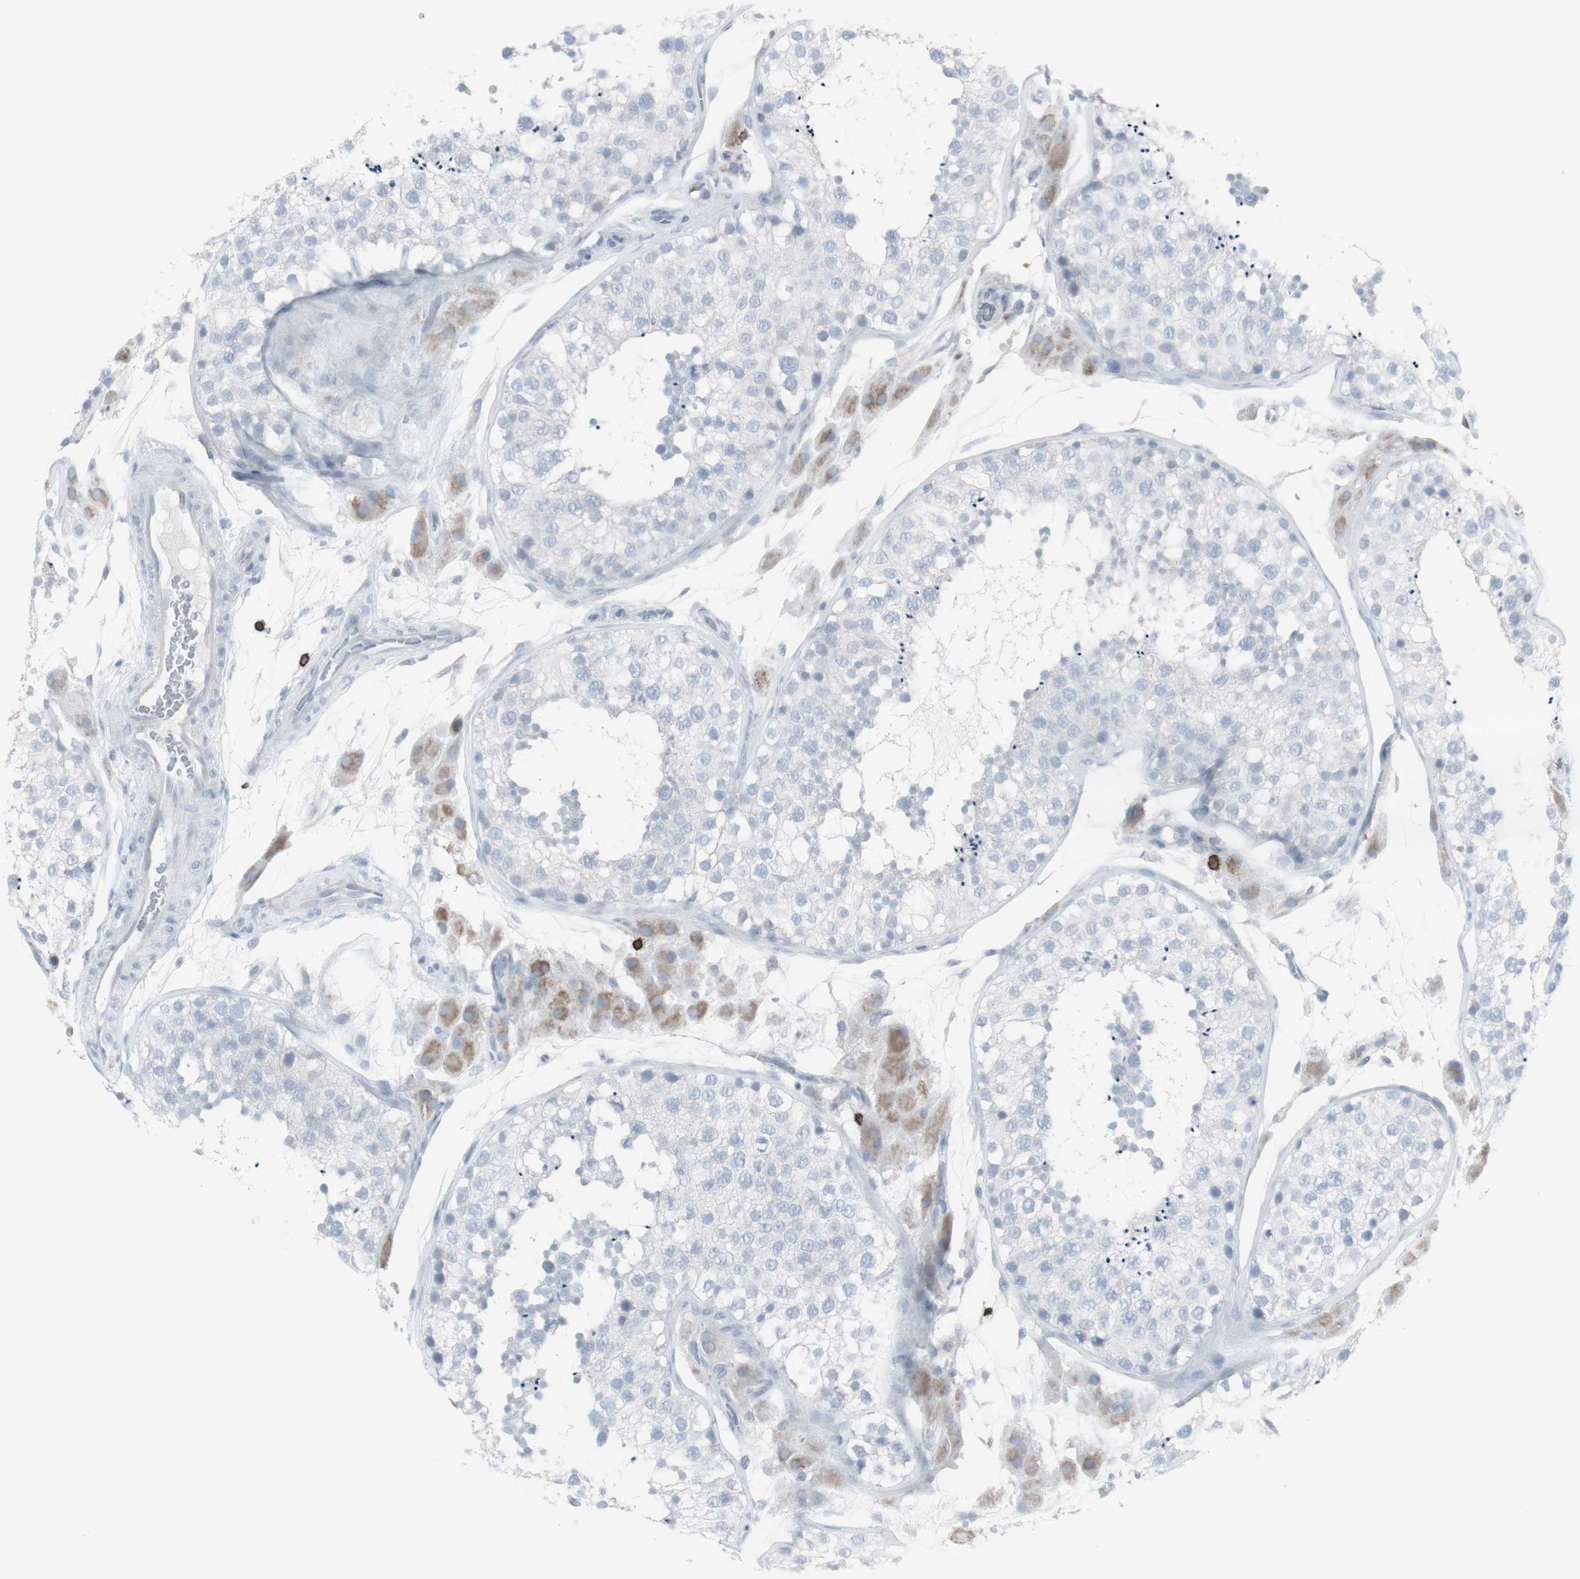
{"staining": {"intensity": "negative", "quantity": "none", "location": "none"}, "tissue": "testis", "cell_type": "Cells in seminiferous ducts", "image_type": "normal", "snomed": [{"axis": "morphology", "description": "Normal tissue, NOS"}, {"axis": "topography", "description": "Testis"}], "caption": "IHC of benign testis exhibits no staining in cells in seminiferous ducts.", "gene": "CD247", "patient": {"sex": "male", "age": 26}}